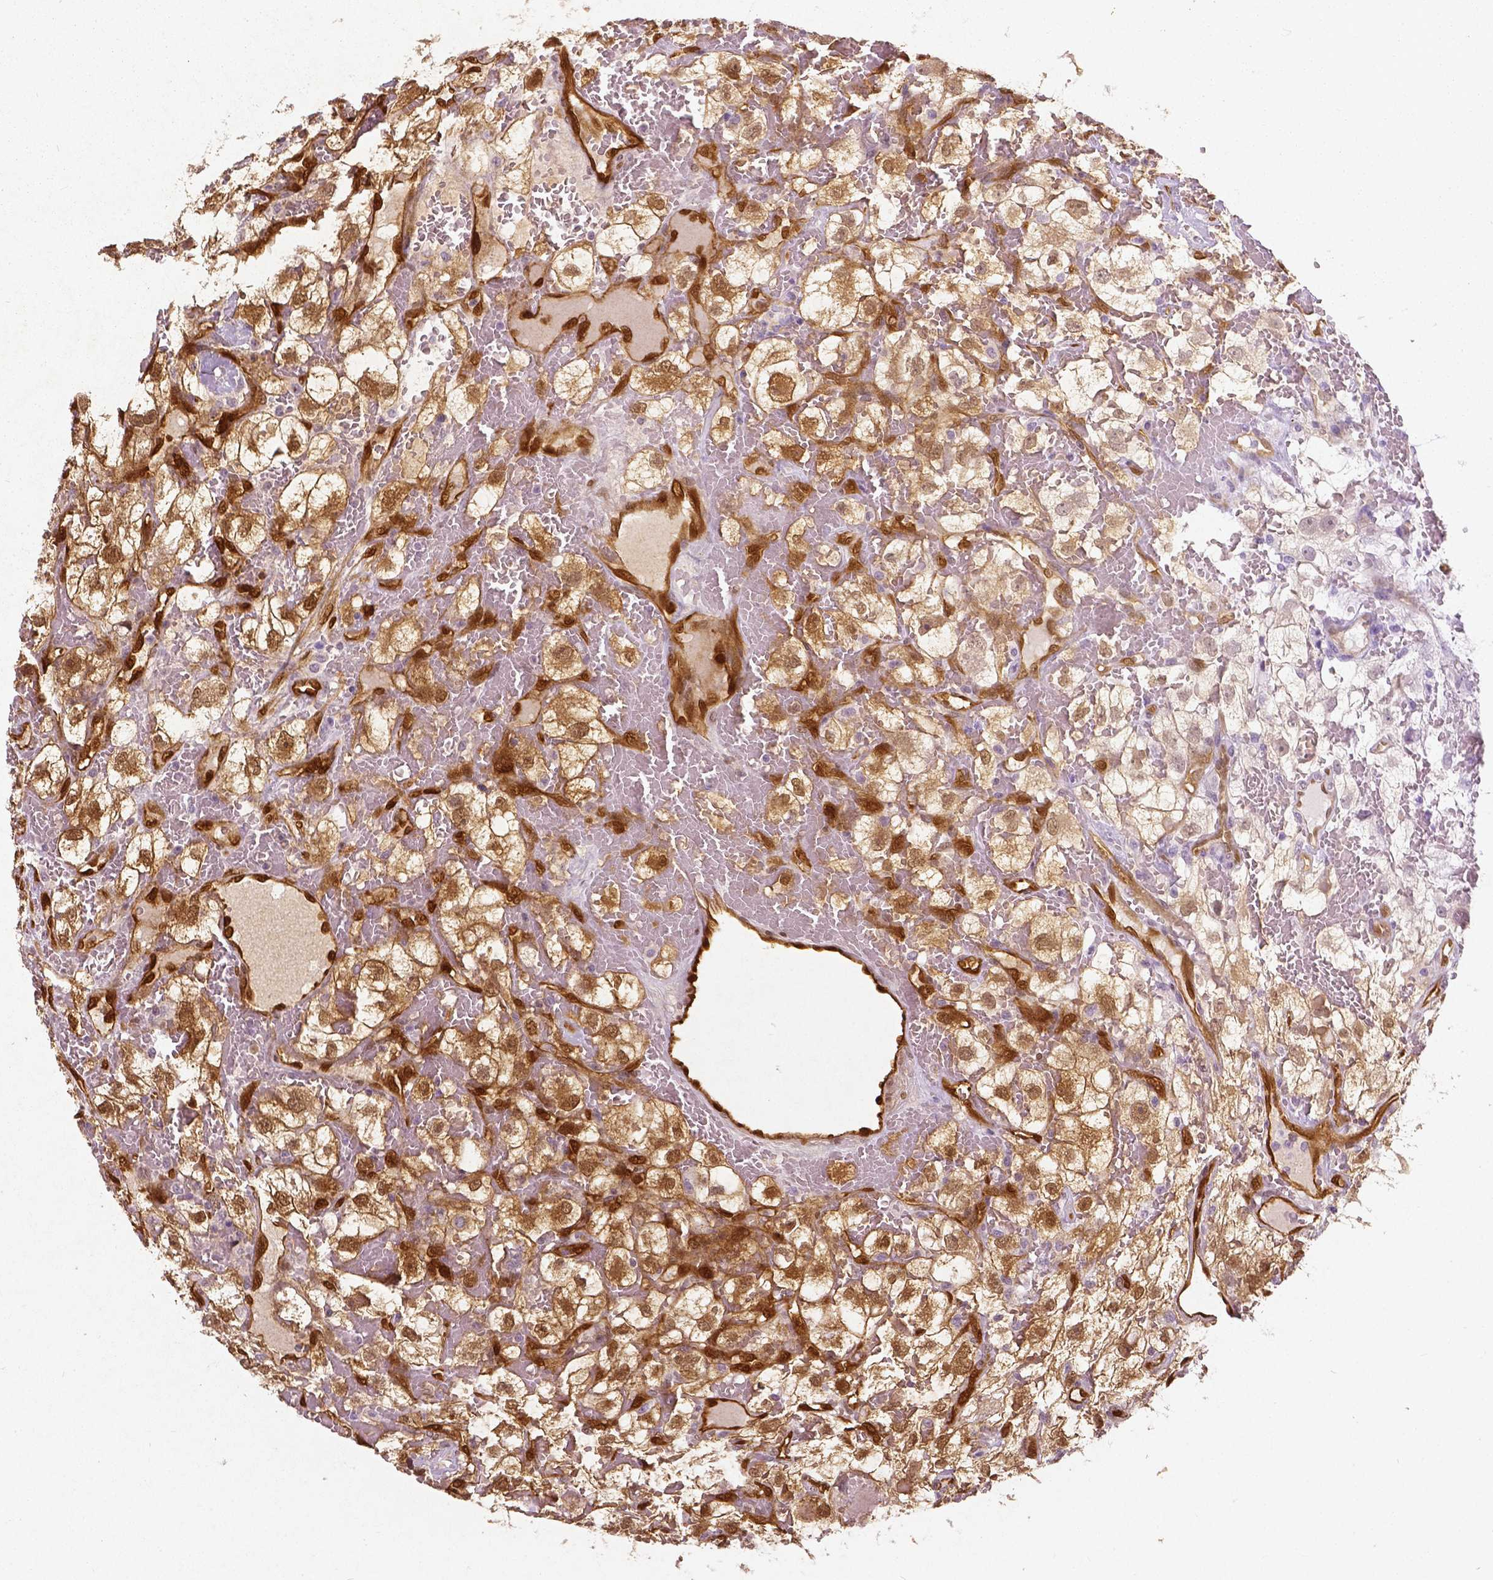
{"staining": {"intensity": "moderate", "quantity": "25%-75%", "location": "cytoplasmic/membranous,nuclear"}, "tissue": "renal cancer", "cell_type": "Tumor cells", "image_type": "cancer", "snomed": [{"axis": "morphology", "description": "Adenocarcinoma, NOS"}, {"axis": "topography", "description": "Kidney"}], "caption": "High-magnification brightfield microscopy of renal cancer (adenocarcinoma) stained with DAB (brown) and counterstained with hematoxylin (blue). tumor cells exhibit moderate cytoplasmic/membranous and nuclear expression is appreciated in approximately25%-75% of cells. (IHC, brightfield microscopy, high magnification).", "gene": "WWTR1", "patient": {"sex": "male", "age": 59}}